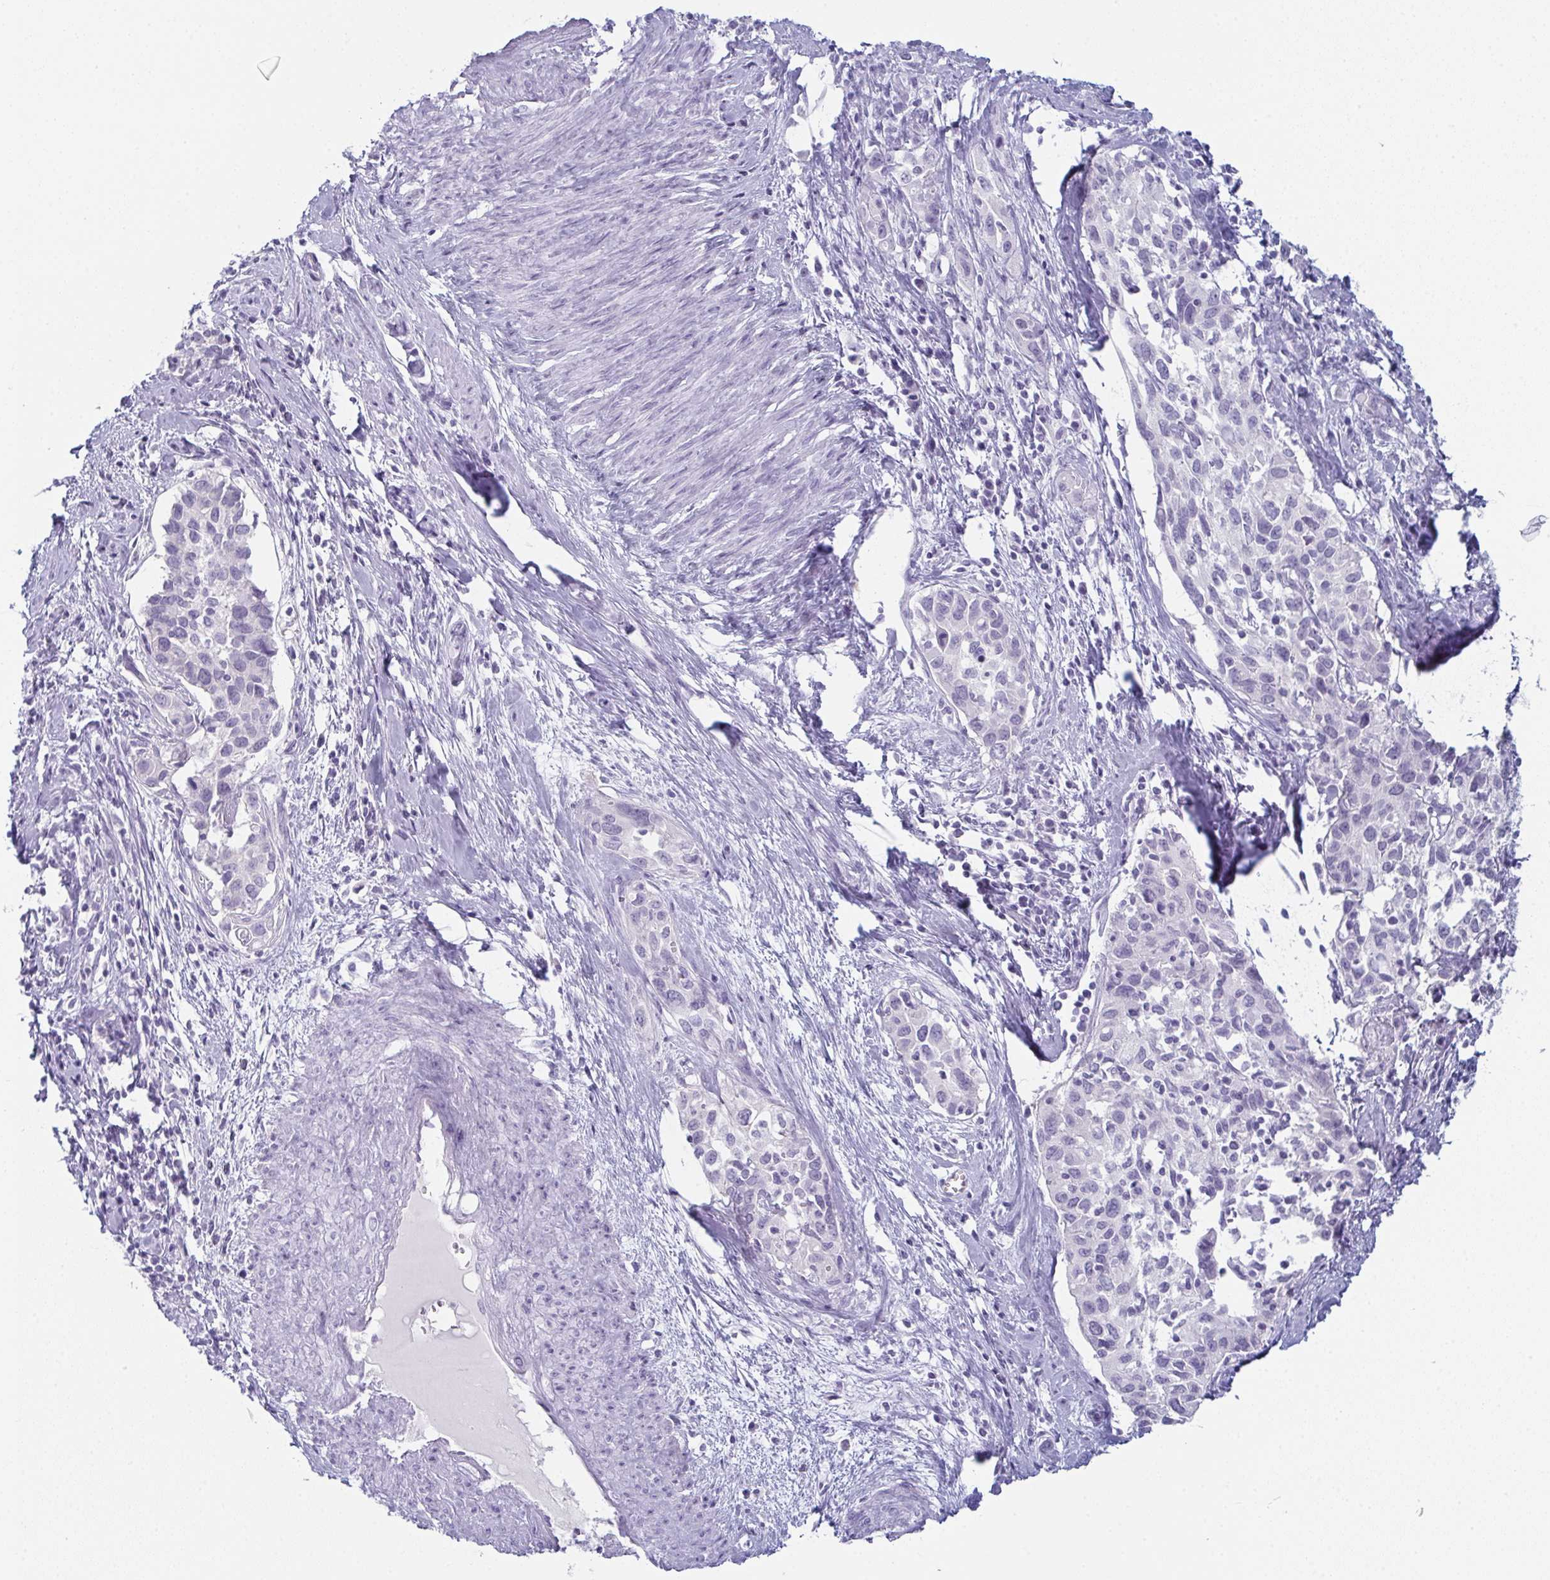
{"staining": {"intensity": "negative", "quantity": "none", "location": "none"}, "tissue": "cervical cancer", "cell_type": "Tumor cells", "image_type": "cancer", "snomed": [{"axis": "morphology", "description": "Squamous cell carcinoma, NOS"}, {"axis": "topography", "description": "Cervix"}], "caption": "This is an immunohistochemistry (IHC) micrograph of squamous cell carcinoma (cervical). There is no staining in tumor cells.", "gene": "ENKUR", "patient": {"sex": "female", "age": 51}}